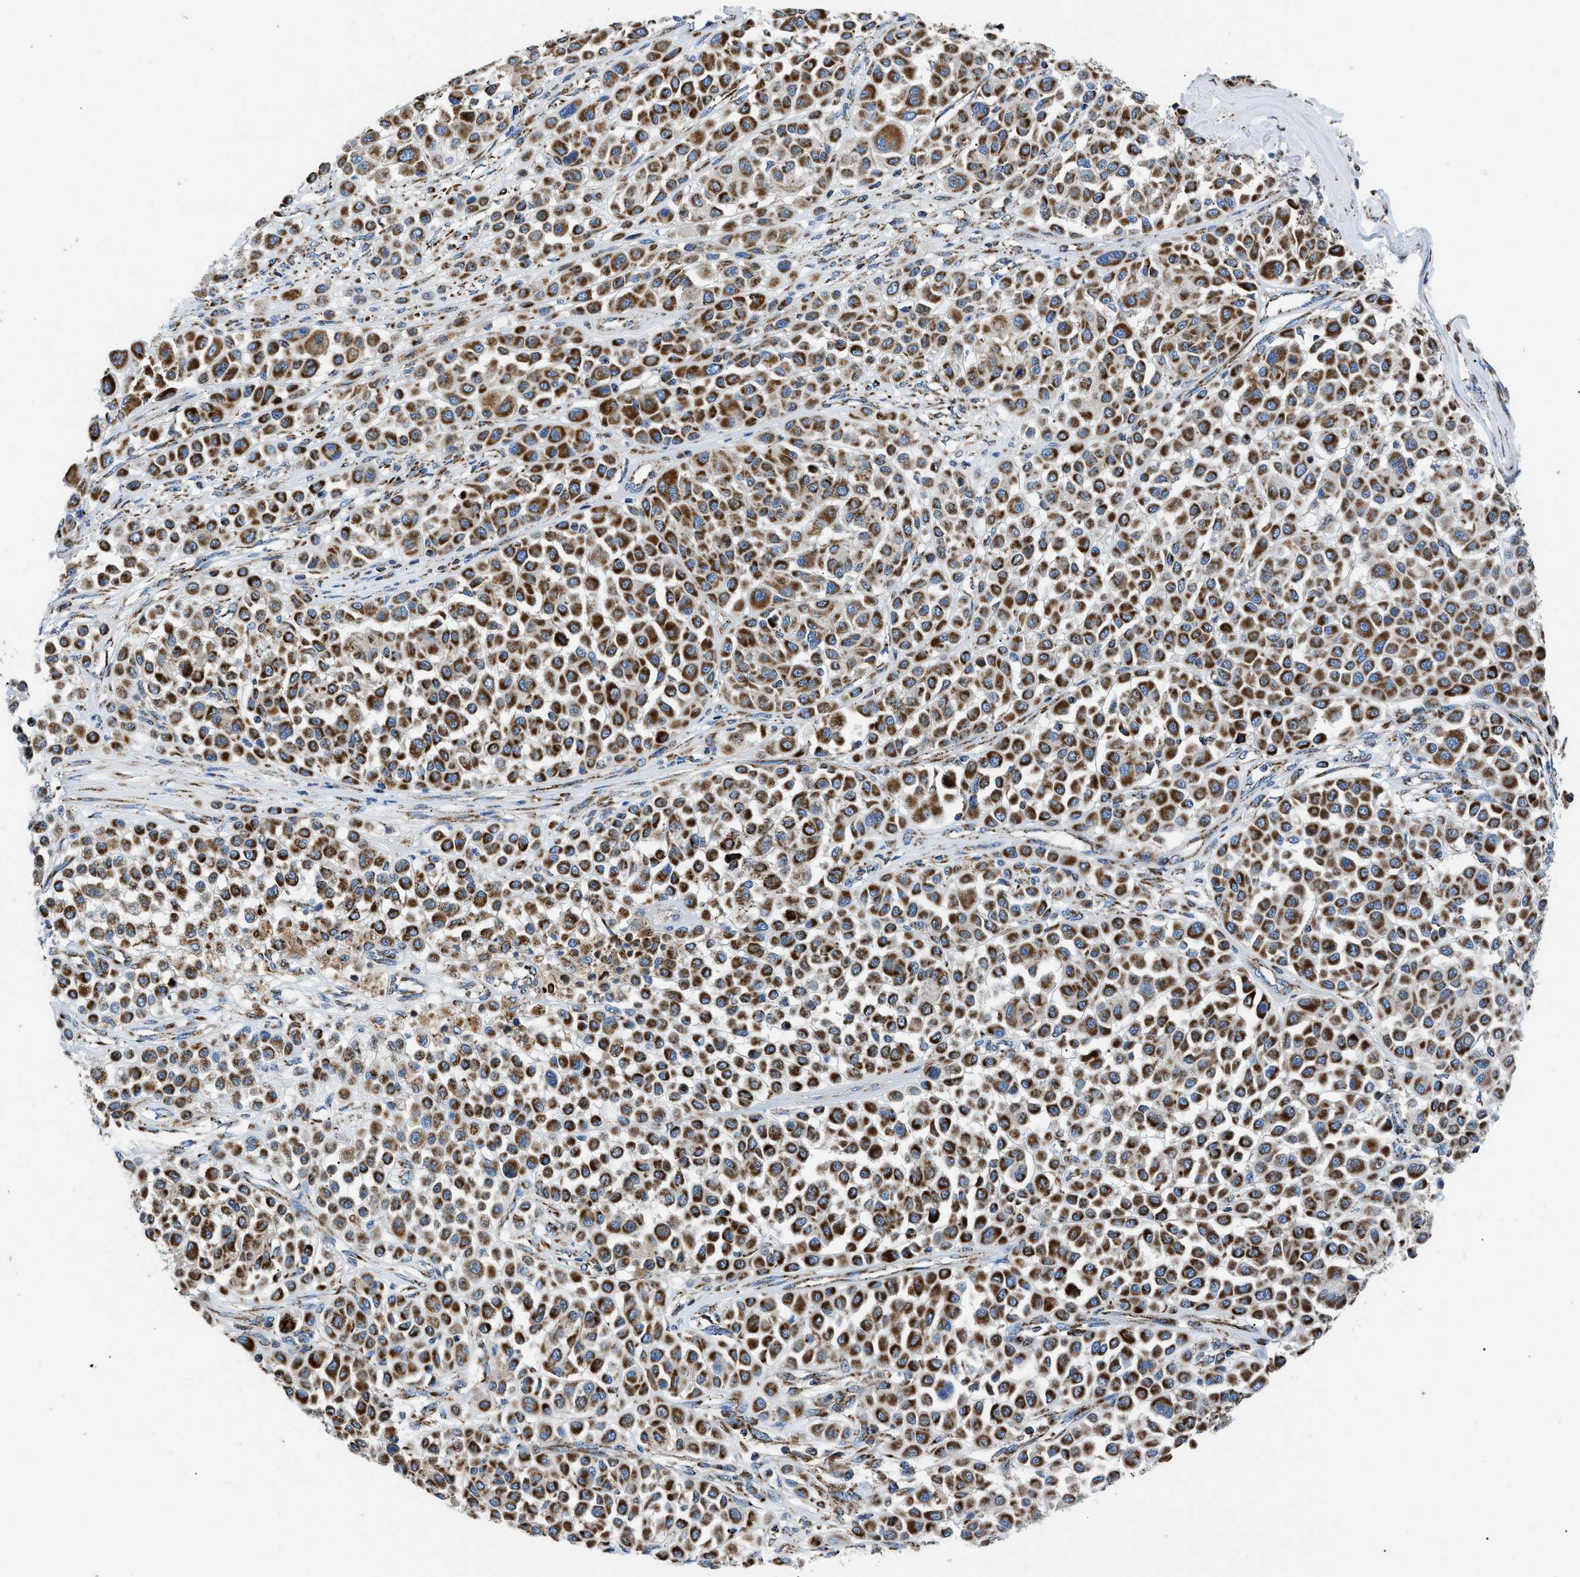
{"staining": {"intensity": "strong", "quantity": ">75%", "location": "cytoplasmic/membranous"}, "tissue": "melanoma", "cell_type": "Tumor cells", "image_type": "cancer", "snomed": [{"axis": "morphology", "description": "Malignant melanoma, Metastatic site"}, {"axis": "topography", "description": "Soft tissue"}], "caption": "This histopathology image shows immunohistochemistry (IHC) staining of malignant melanoma (metastatic site), with high strong cytoplasmic/membranous staining in approximately >75% of tumor cells.", "gene": "PHB2", "patient": {"sex": "male", "age": 41}}